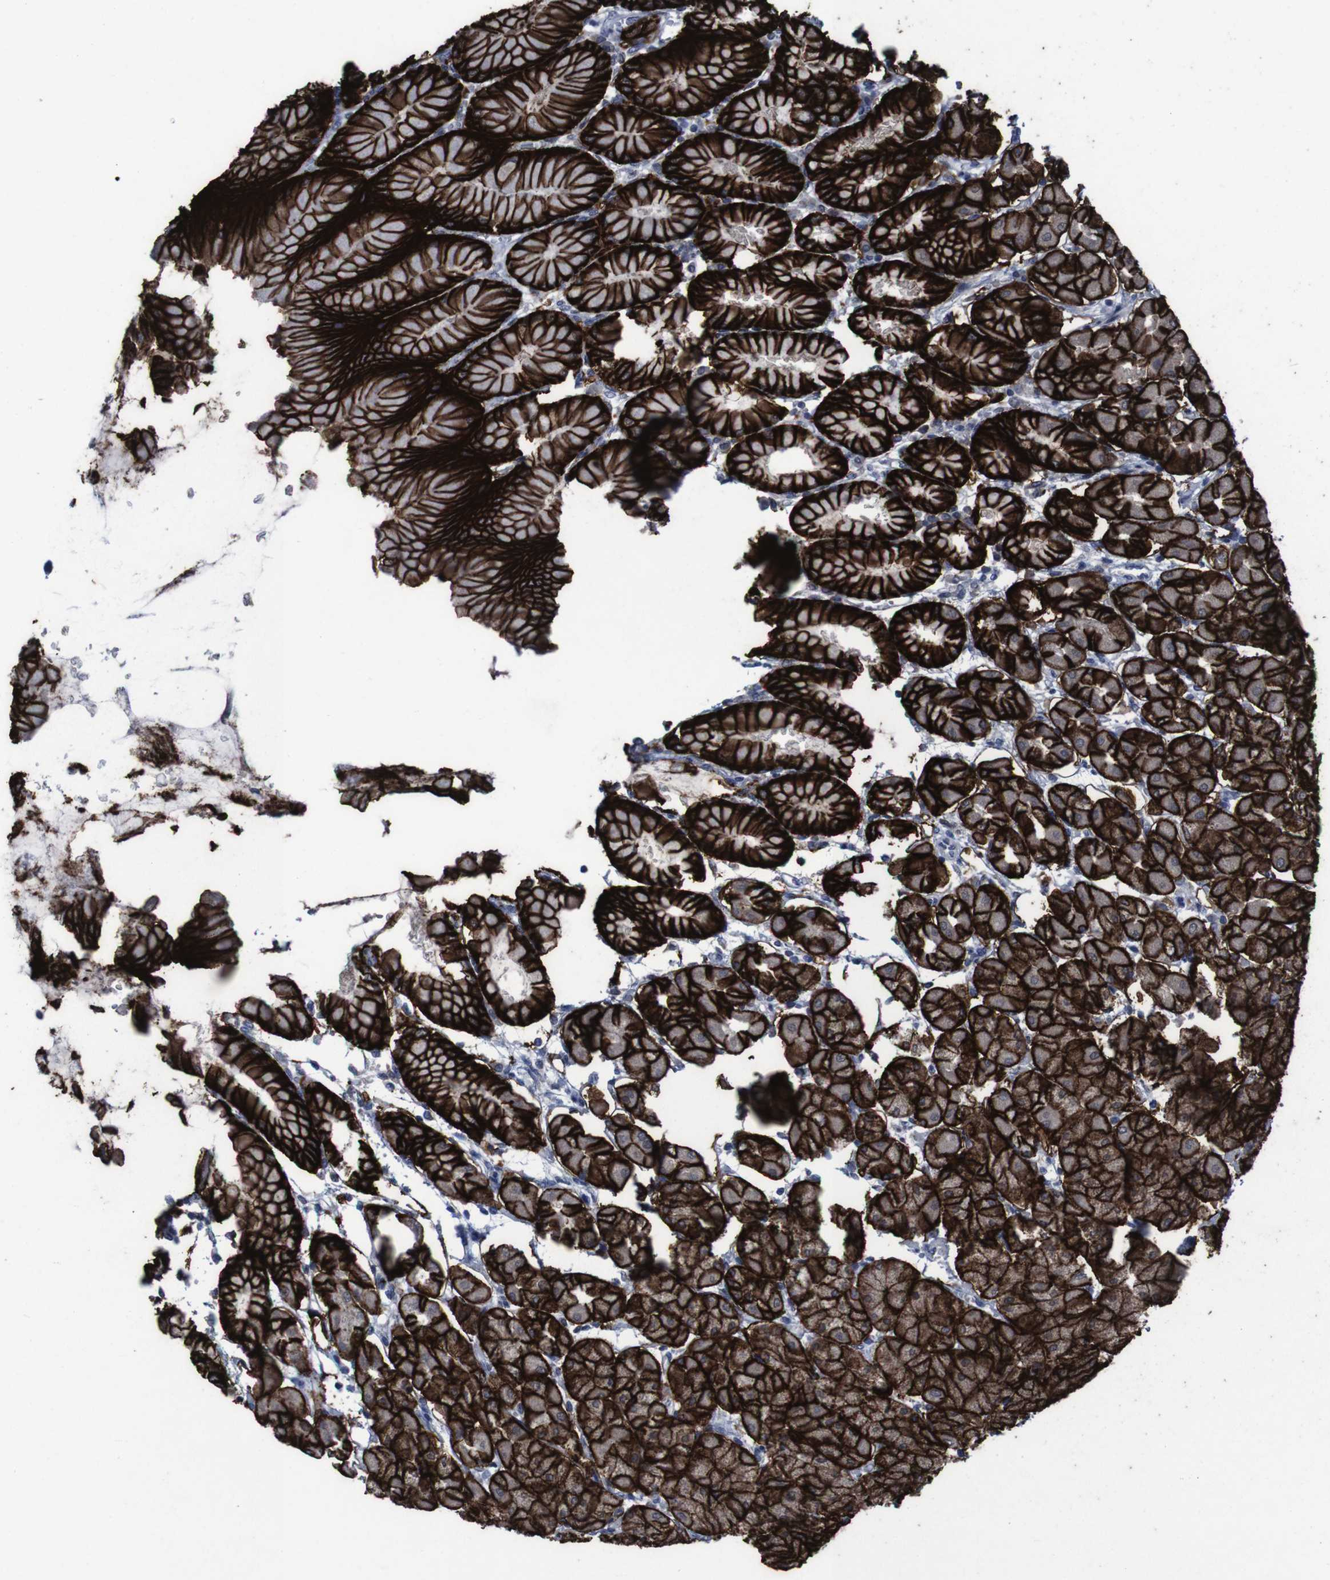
{"staining": {"intensity": "strong", "quantity": ">75%", "location": "cytoplasmic/membranous"}, "tissue": "stomach", "cell_type": "Glandular cells", "image_type": "normal", "snomed": [{"axis": "morphology", "description": "Normal tissue, NOS"}, {"axis": "topography", "description": "Stomach, upper"}], "caption": "An IHC photomicrograph of benign tissue is shown. Protein staining in brown shows strong cytoplasmic/membranous positivity in stomach within glandular cells.", "gene": "CLDN18", "patient": {"sex": "female", "age": 56}}